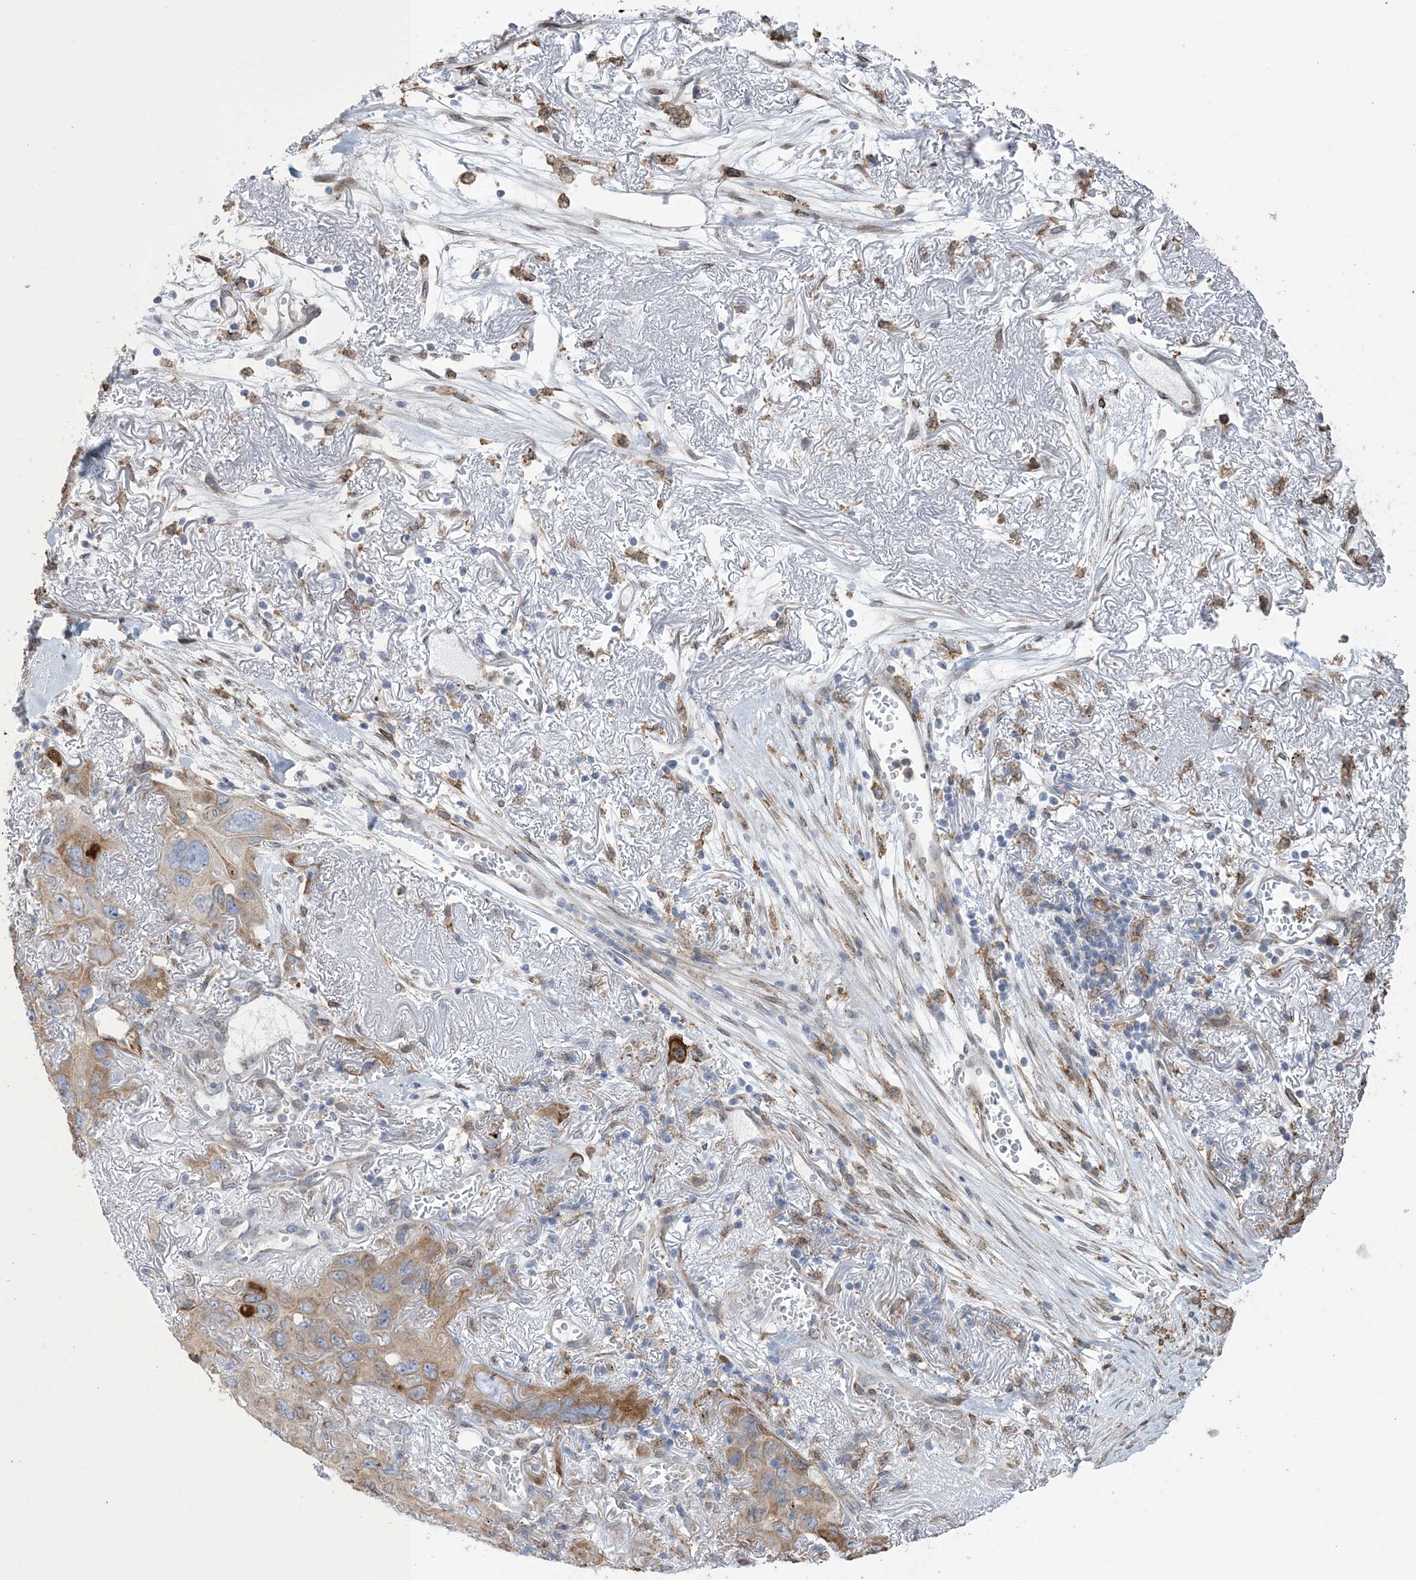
{"staining": {"intensity": "moderate", "quantity": ">75%", "location": "cytoplasmic/membranous"}, "tissue": "lung cancer", "cell_type": "Tumor cells", "image_type": "cancer", "snomed": [{"axis": "morphology", "description": "Squamous cell carcinoma, NOS"}, {"axis": "topography", "description": "Lung"}], "caption": "Human squamous cell carcinoma (lung) stained for a protein (brown) shows moderate cytoplasmic/membranous positive expression in approximately >75% of tumor cells.", "gene": "SHANK1", "patient": {"sex": "female", "age": 73}}